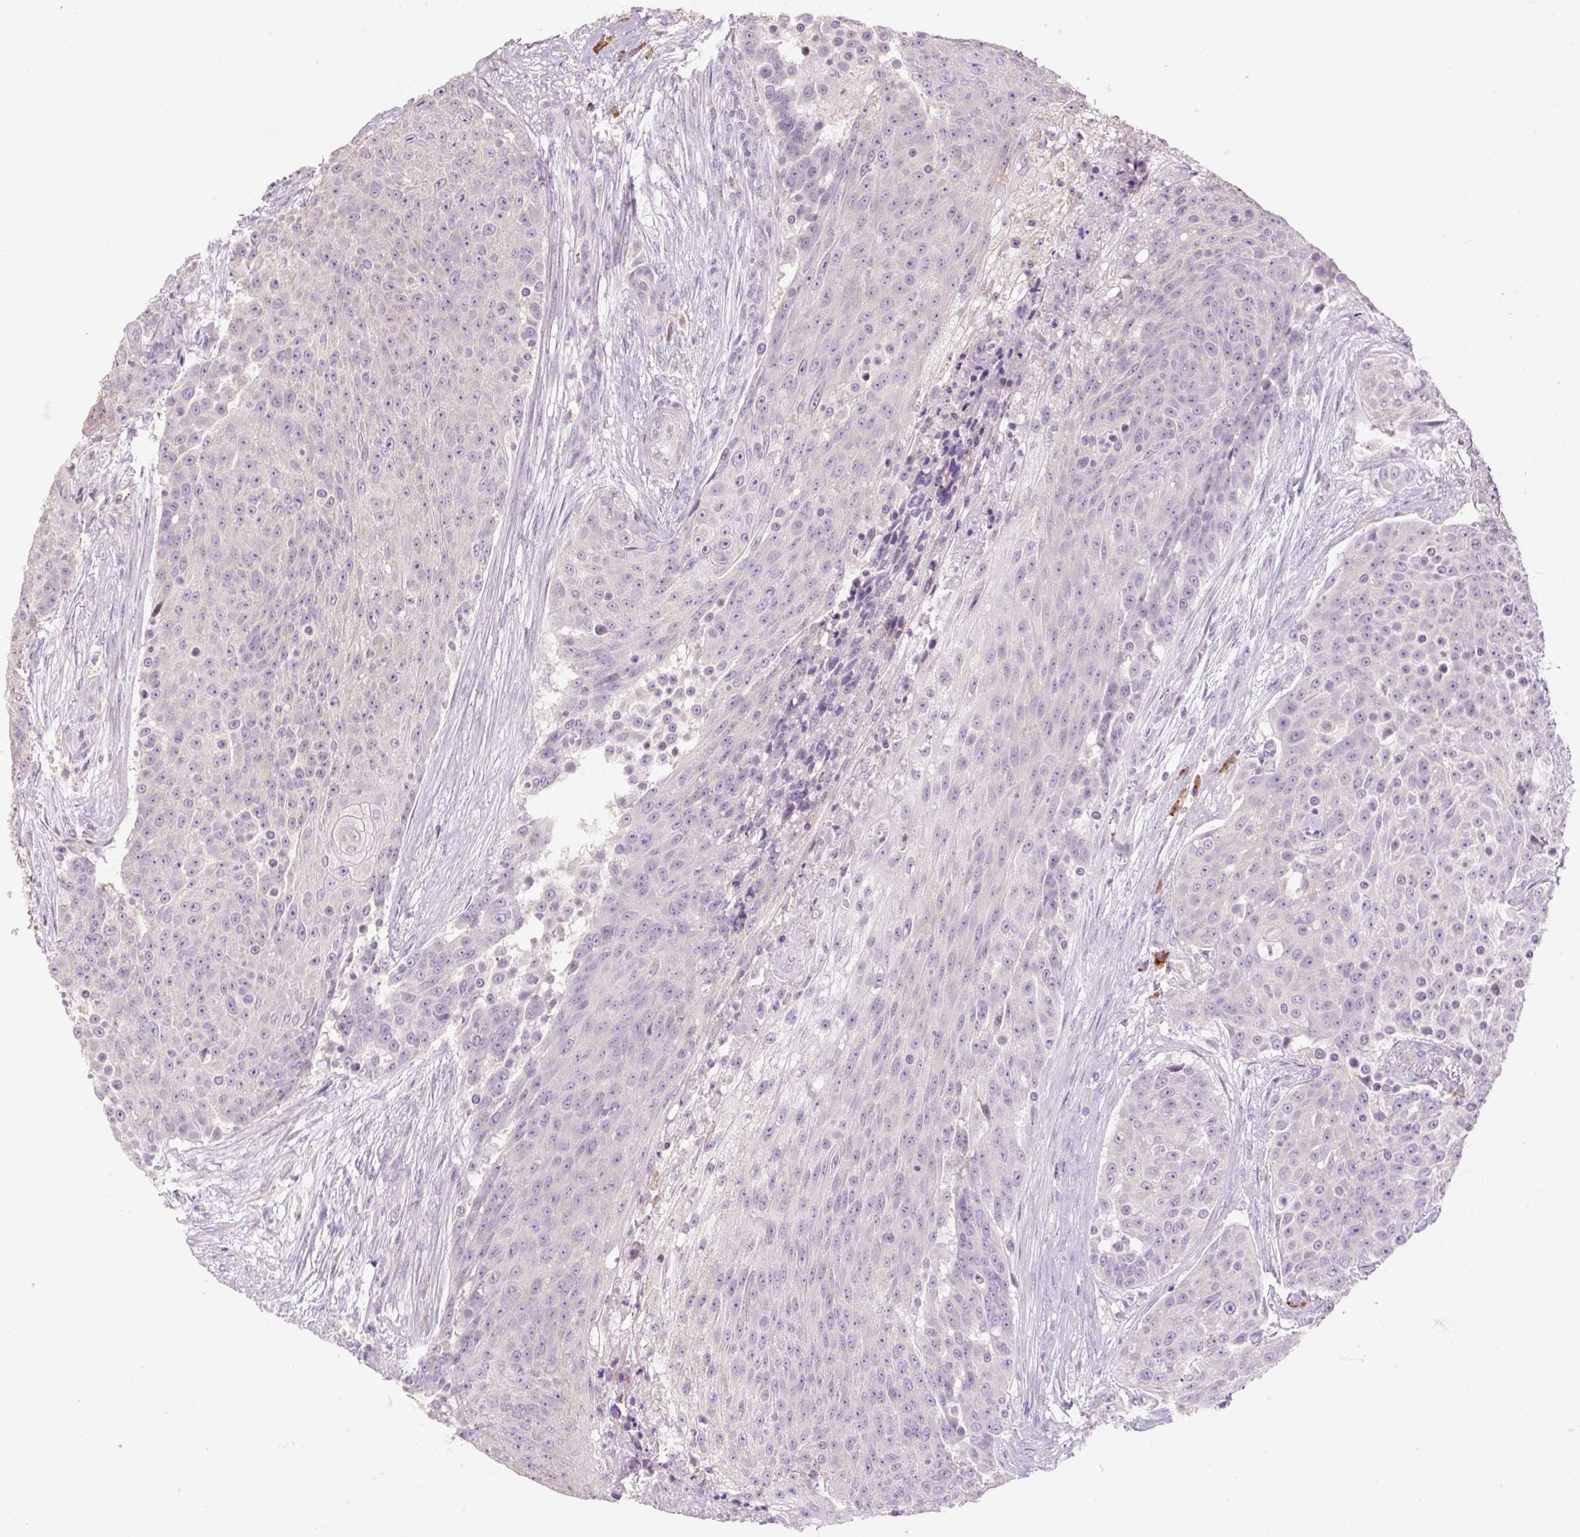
{"staining": {"intensity": "negative", "quantity": "none", "location": "none"}, "tissue": "urothelial cancer", "cell_type": "Tumor cells", "image_type": "cancer", "snomed": [{"axis": "morphology", "description": "Urothelial carcinoma, High grade"}, {"axis": "topography", "description": "Urinary bladder"}], "caption": "Urothelial carcinoma (high-grade) was stained to show a protein in brown. There is no significant staining in tumor cells.", "gene": "HAX1", "patient": {"sex": "female", "age": 63}}